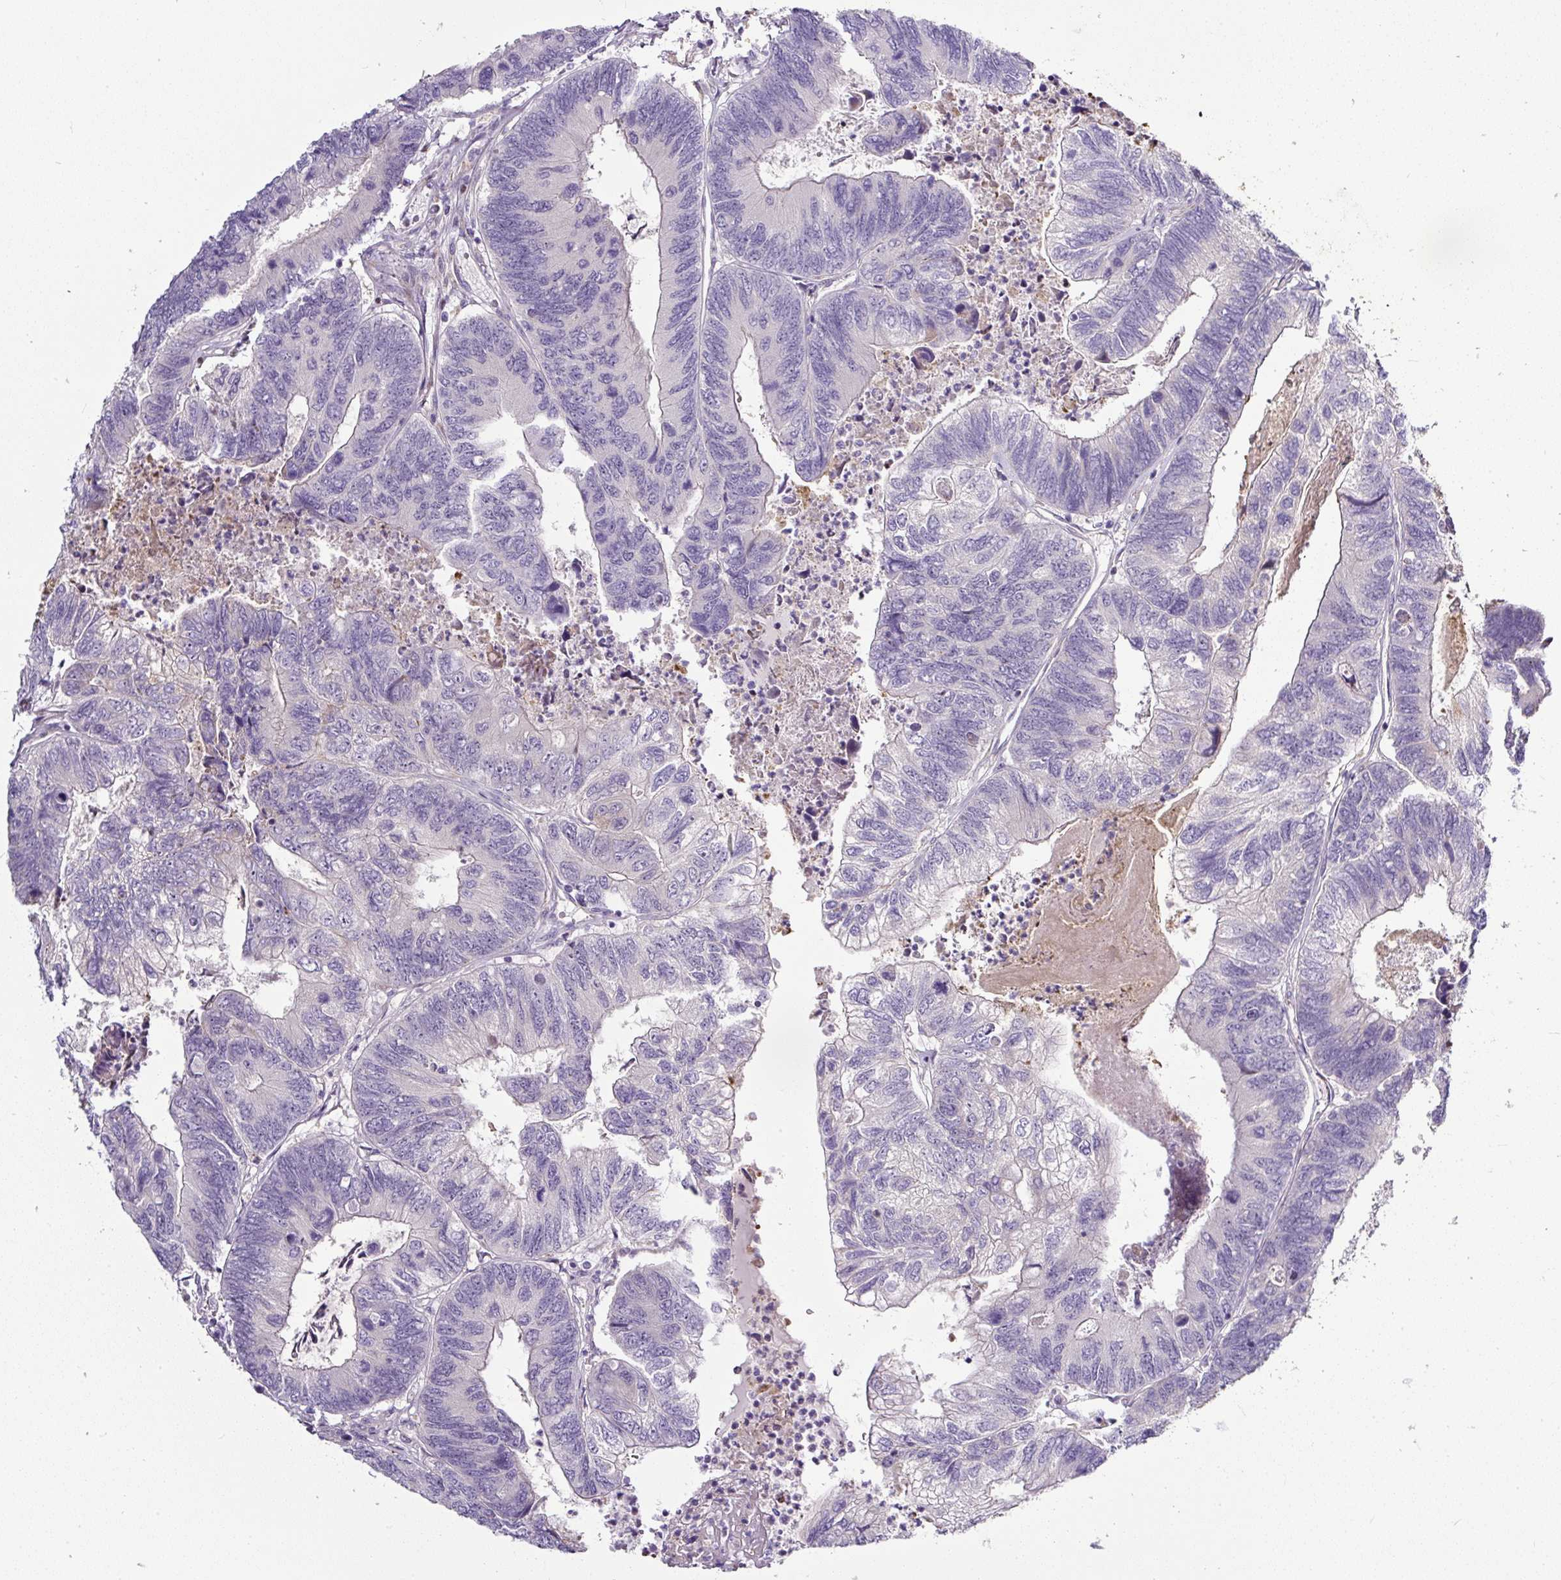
{"staining": {"intensity": "negative", "quantity": "none", "location": "none"}, "tissue": "colorectal cancer", "cell_type": "Tumor cells", "image_type": "cancer", "snomed": [{"axis": "morphology", "description": "Adenocarcinoma, NOS"}, {"axis": "topography", "description": "Colon"}], "caption": "This is a micrograph of immunohistochemistry staining of colorectal cancer (adenocarcinoma), which shows no staining in tumor cells.", "gene": "HPS4", "patient": {"sex": "female", "age": 67}}